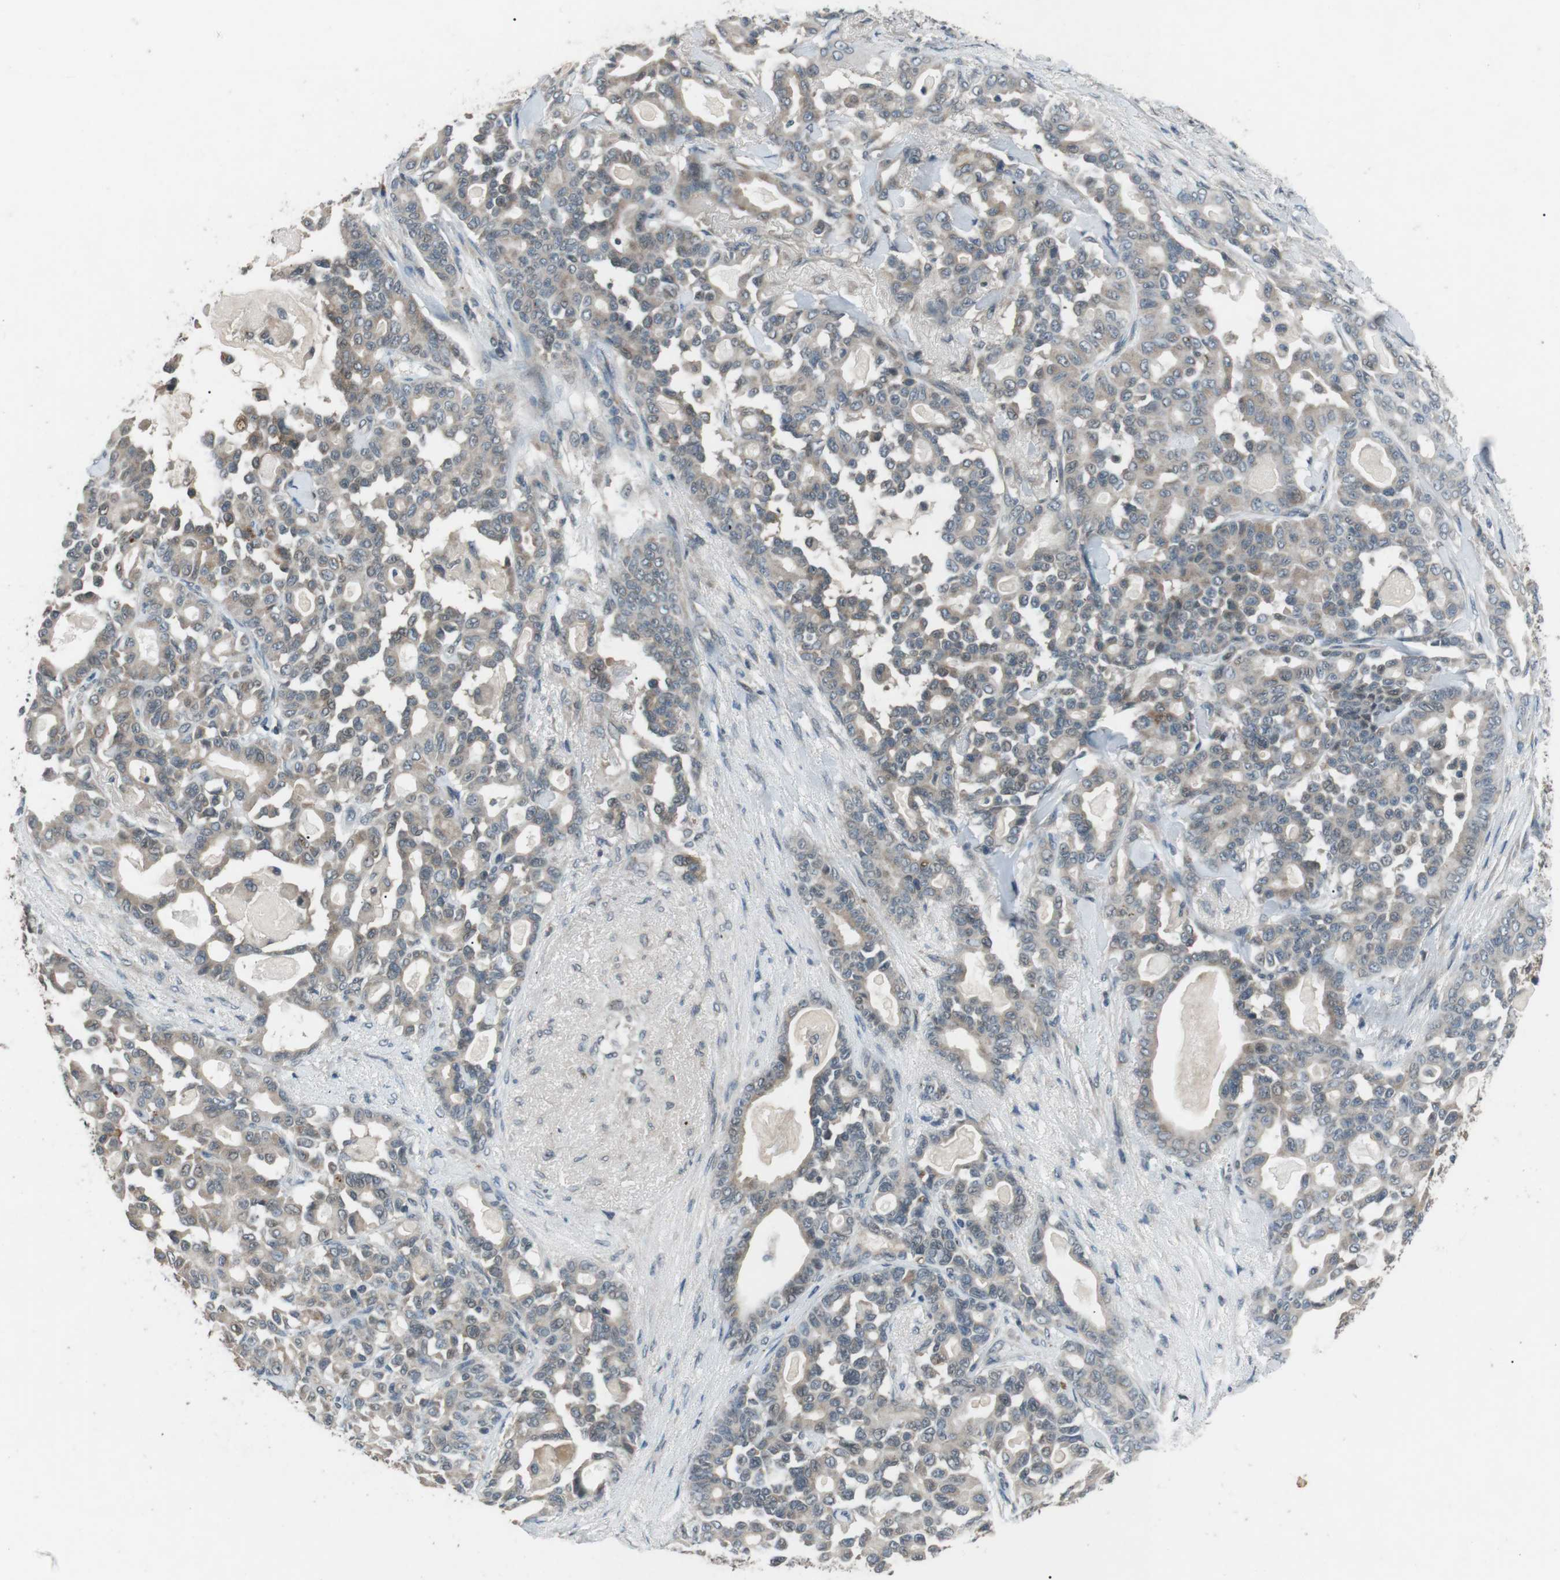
{"staining": {"intensity": "weak", "quantity": "25%-75%", "location": "cytoplasmic/membranous"}, "tissue": "pancreatic cancer", "cell_type": "Tumor cells", "image_type": "cancer", "snomed": [{"axis": "morphology", "description": "Adenocarcinoma, NOS"}, {"axis": "topography", "description": "Pancreas"}], "caption": "Pancreatic adenocarcinoma stained with a protein marker demonstrates weak staining in tumor cells.", "gene": "NEK7", "patient": {"sex": "male", "age": 63}}